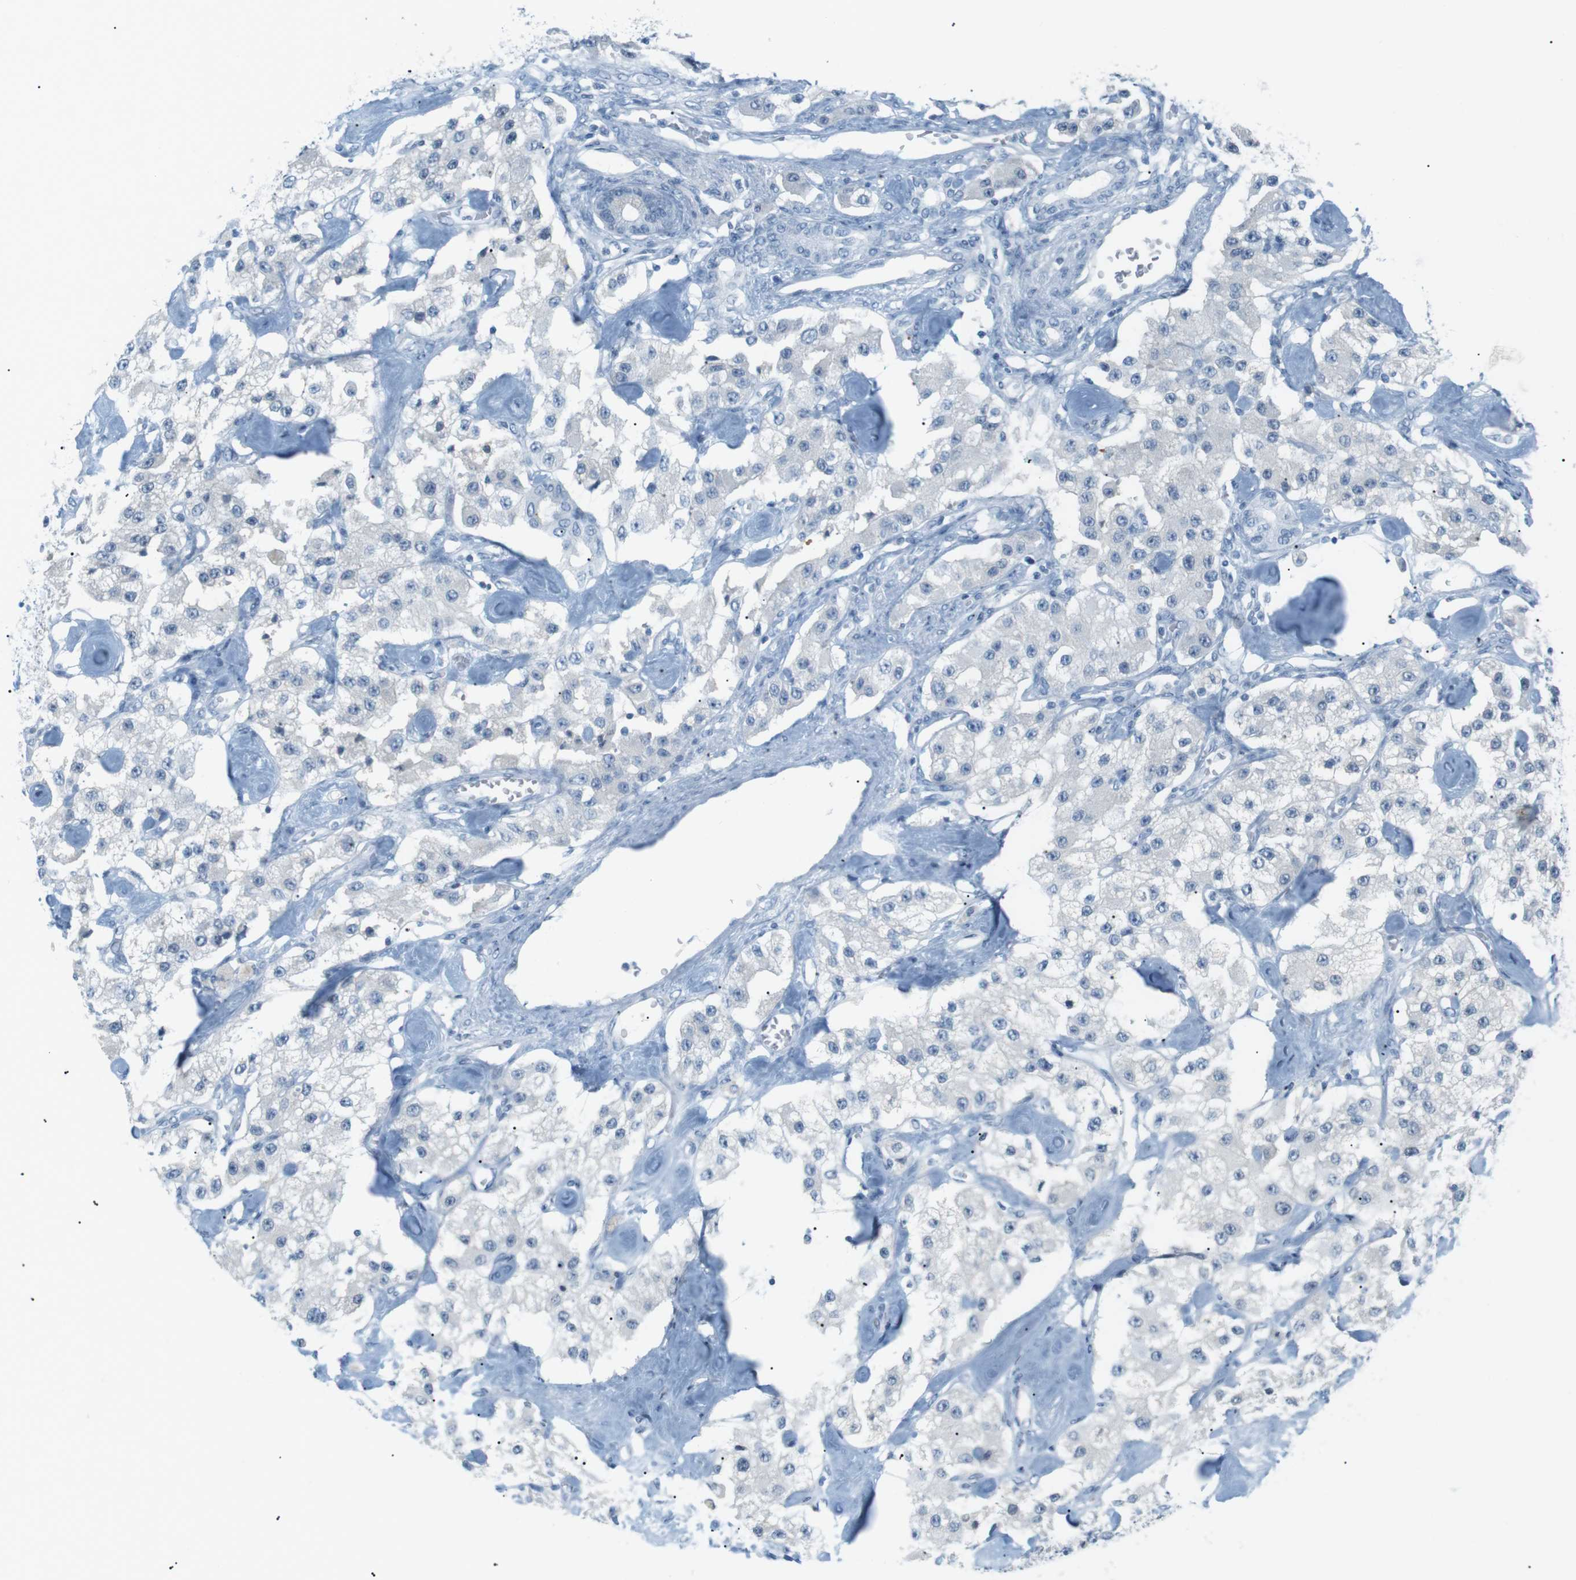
{"staining": {"intensity": "negative", "quantity": "none", "location": "none"}, "tissue": "carcinoid", "cell_type": "Tumor cells", "image_type": "cancer", "snomed": [{"axis": "morphology", "description": "Carcinoid, malignant, NOS"}, {"axis": "topography", "description": "Pancreas"}], "caption": "This is an IHC image of human carcinoid (malignant). There is no staining in tumor cells.", "gene": "AZGP1", "patient": {"sex": "male", "age": 41}}